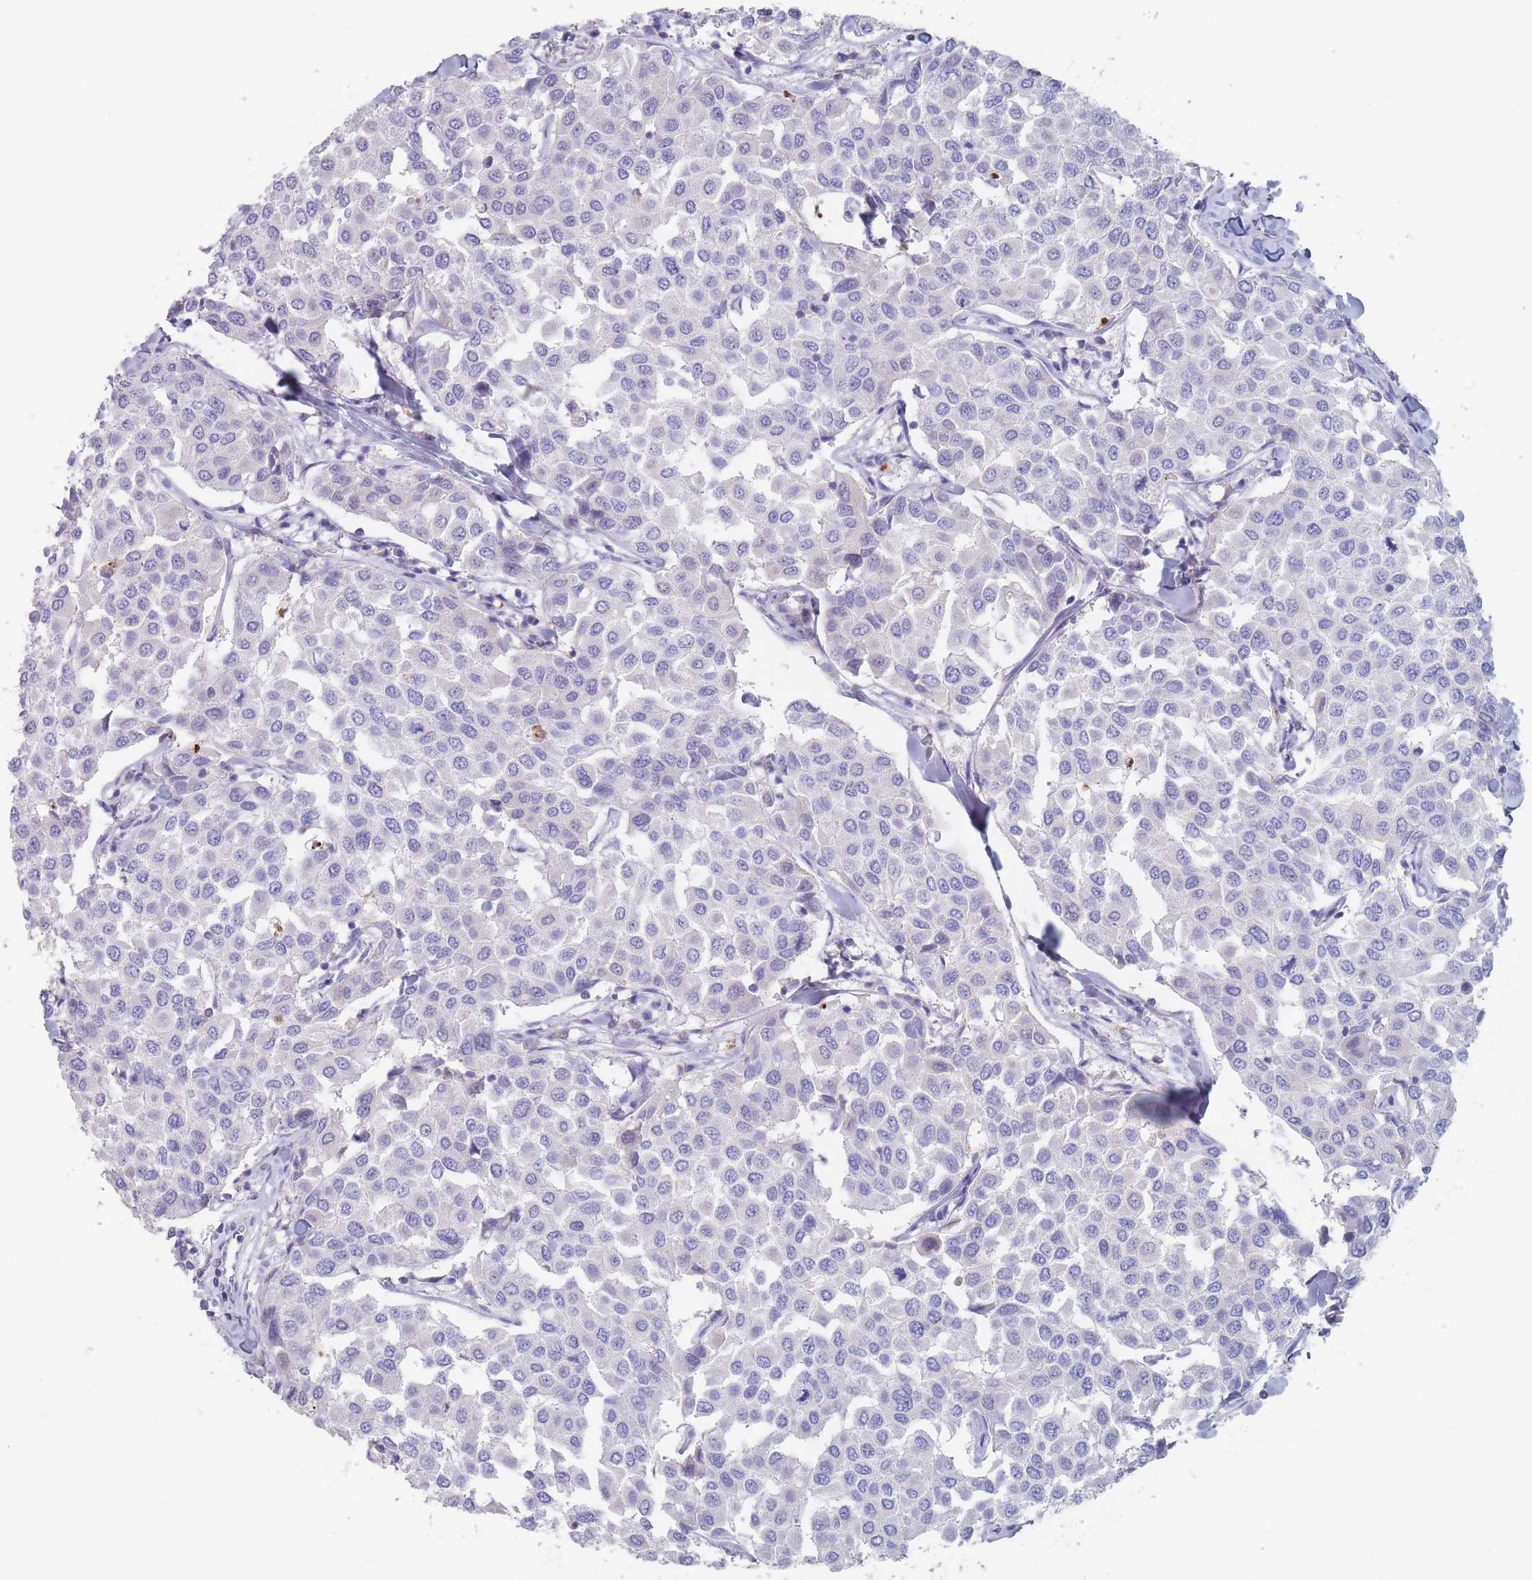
{"staining": {"intensity": "negative", "quantity": "none", "location": "none"}, "tissue": "breast cancer", "cell_type": "Tumor cells", "image_type": "cancer", "snomed": [{"axis": "morphology", "description": "Duct carcinoma"}, {"axis": "topography", "description": "Breast"}], "caption": "This is an immunohistochemistry histopathology image of breast cancer. There is no expression in tumor cells.", "gene": "ATP1A3", "patient": {"sex": "female", "age": 55}}